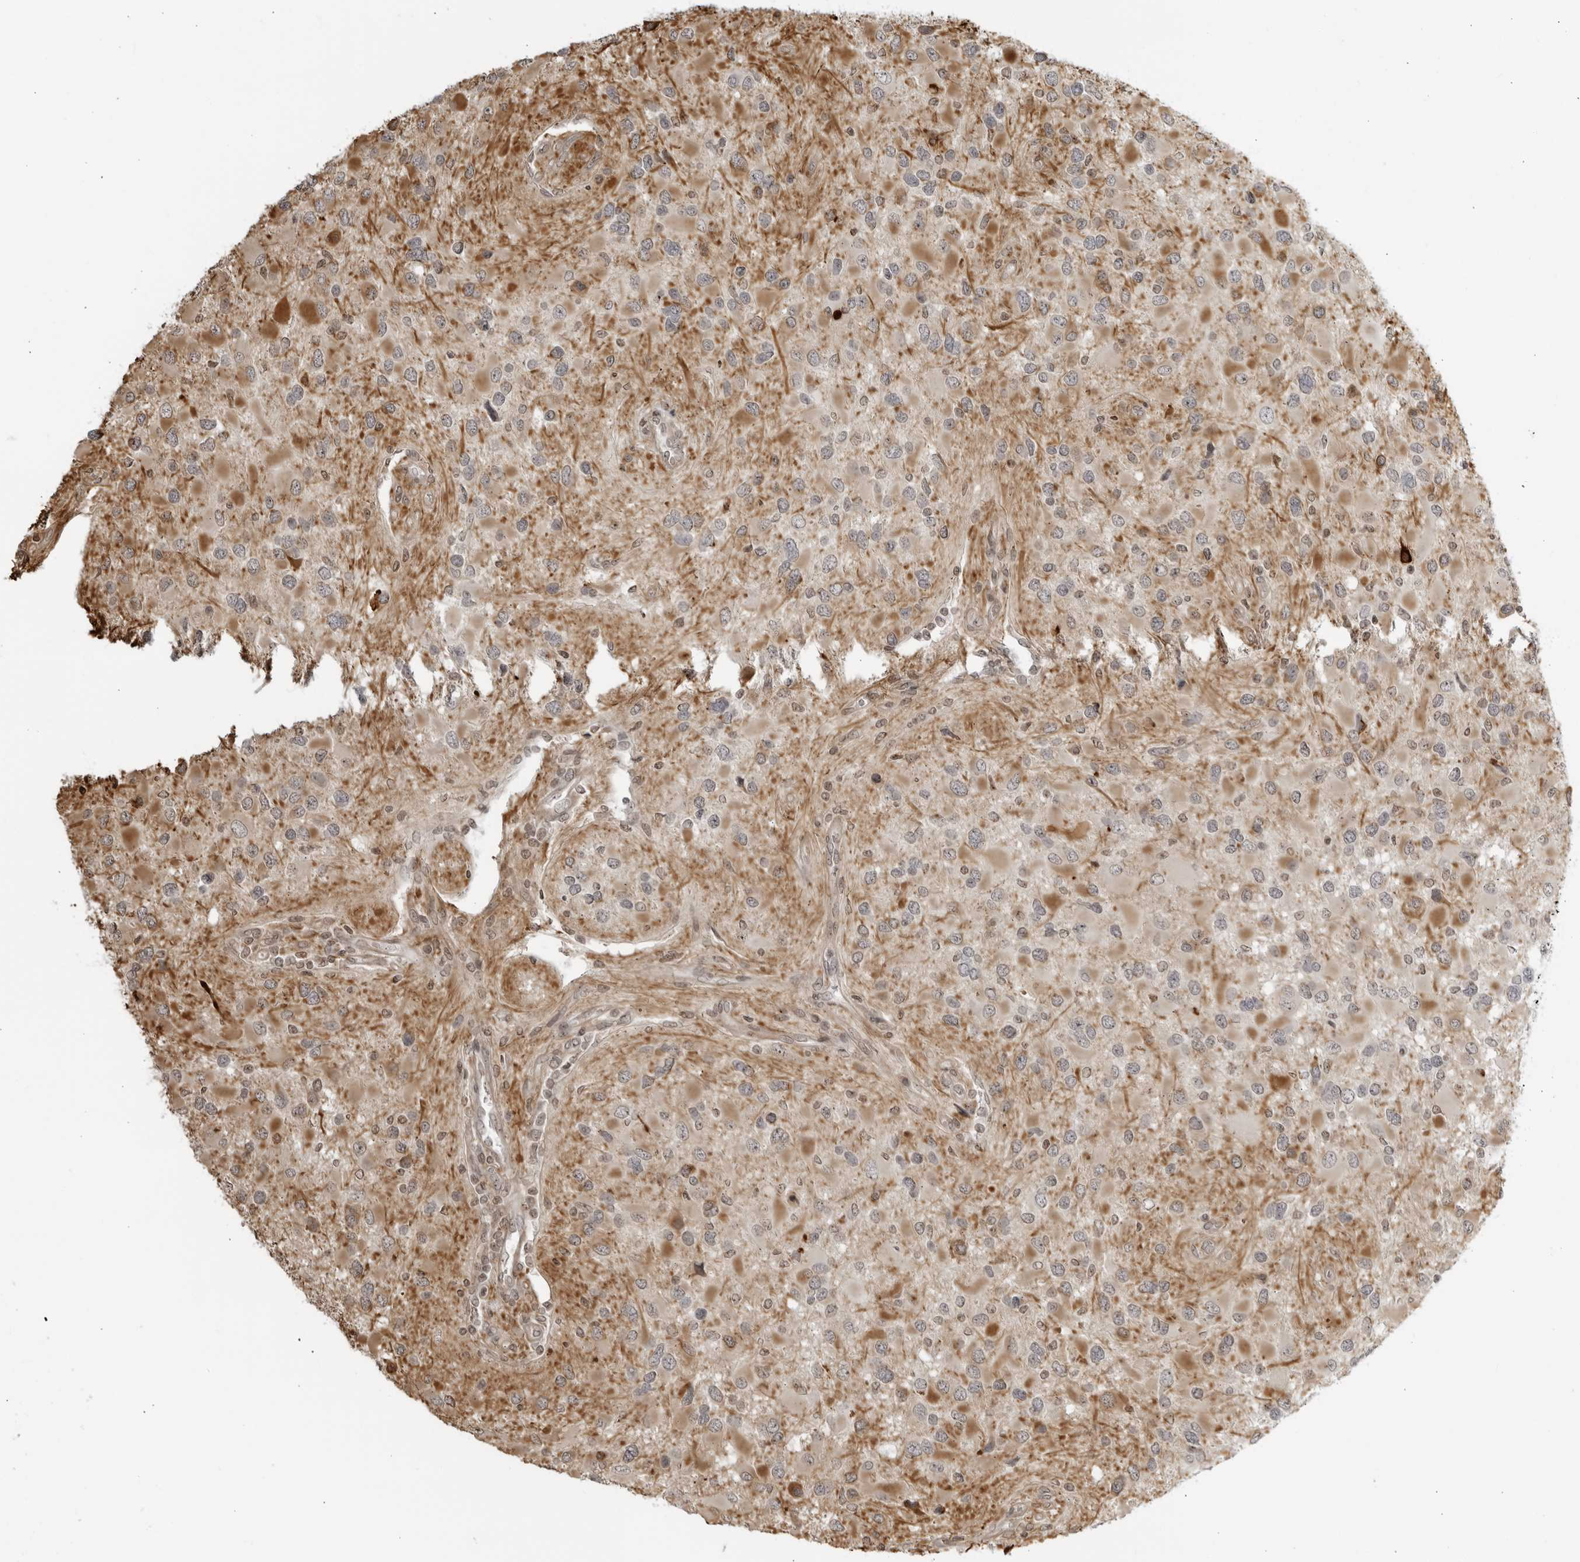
{"staining": {"intensity": "moderate", "quantity": "<25%", "location": "cytoplasmic/membranous"}, "tissue": "glioma", "cell_type": "Tumor cells", "image_type": "cancer", "snomed": [{"axis": "morphology", "description": "Glioma, malignant, High grade"}, {"axis": "topography", "description": "Brain"}], "caption": "An immunohistochemistry histopathology image of tumor tissue is shown. Protein staining in brown highlights moderate cytoplasmic/membranous positivity in glioma within tumor cells.", "gene": "TCF21", "patient": {"sex": "male", "age": 53}}